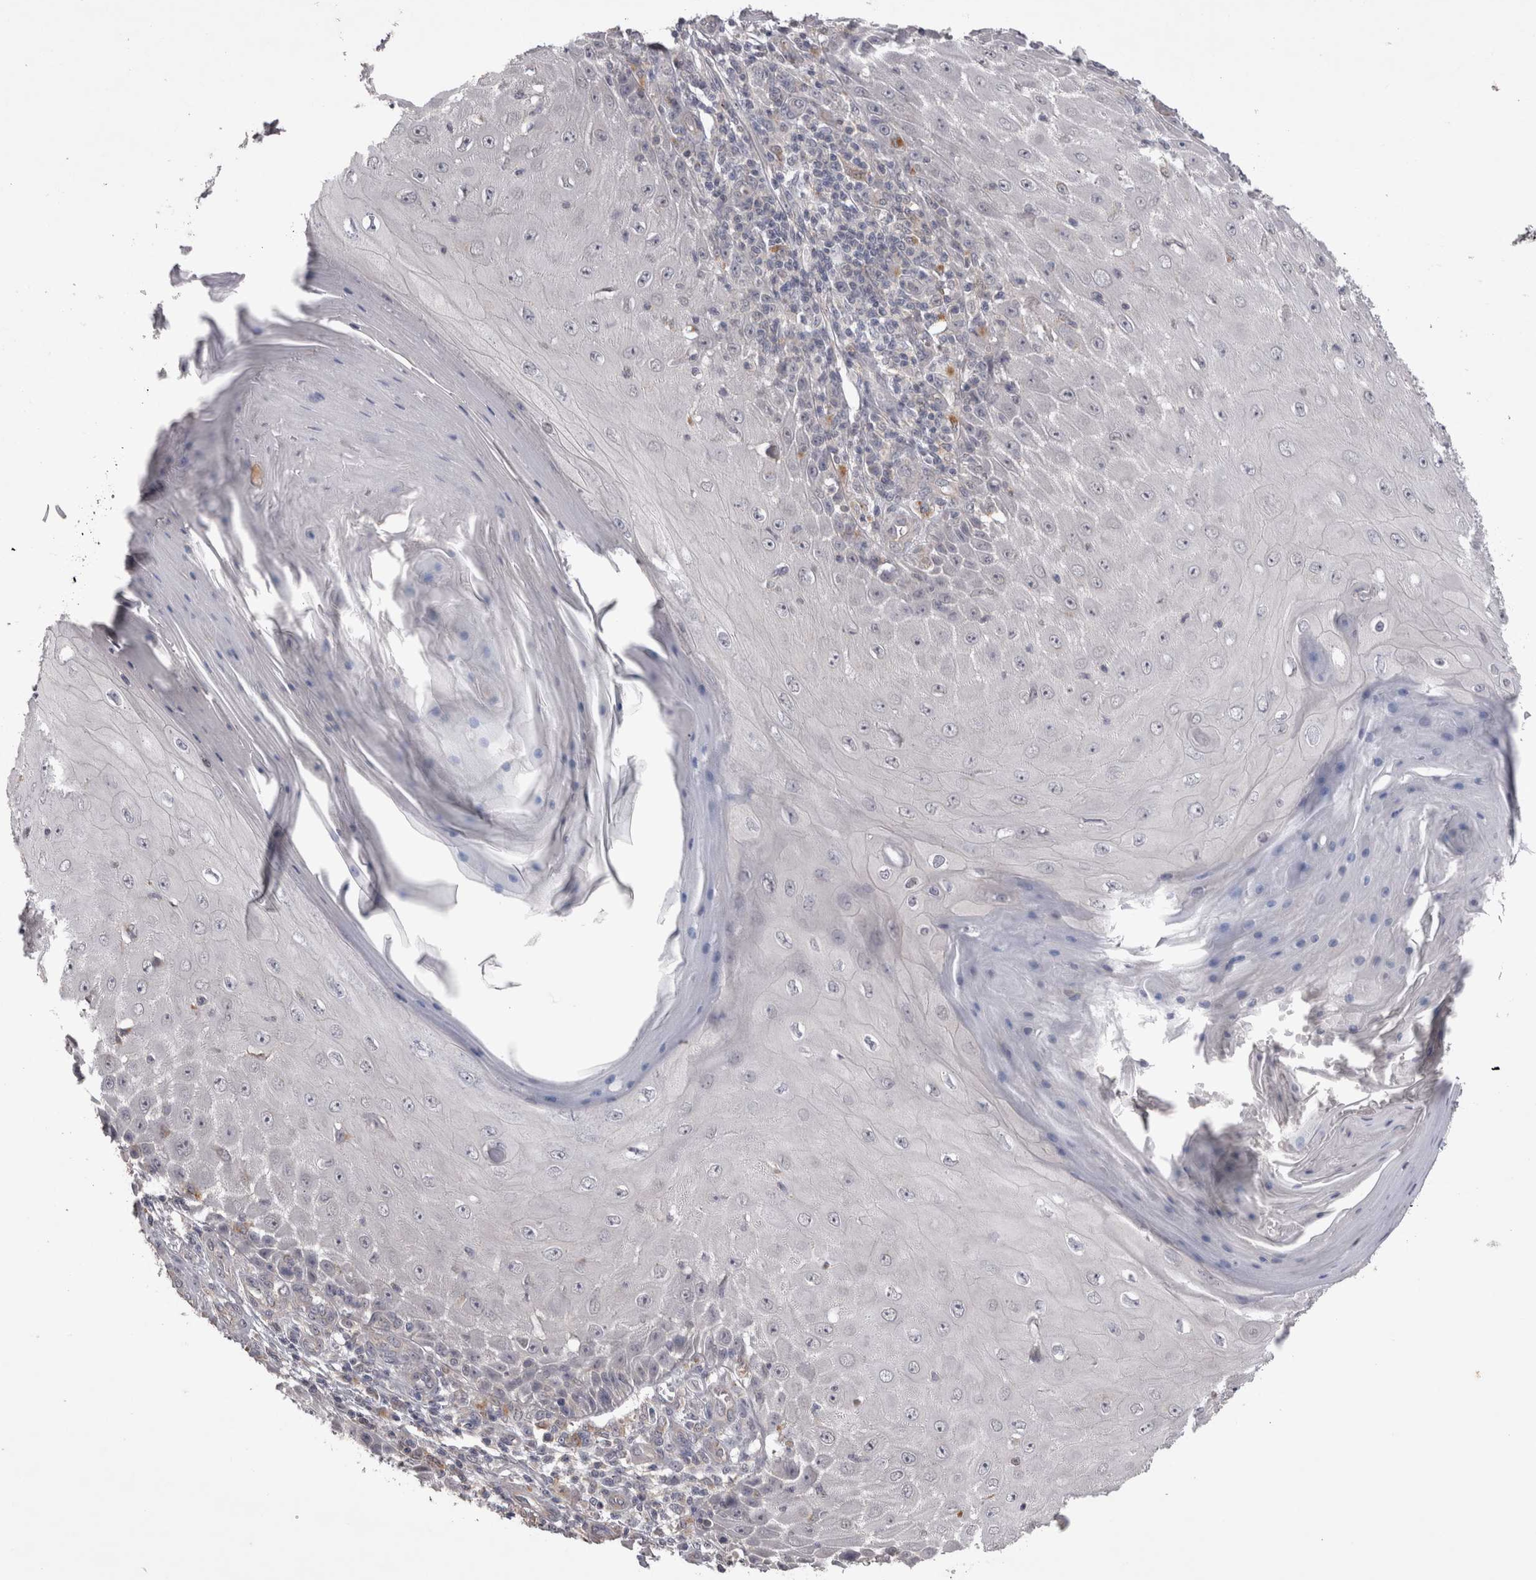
{"staining": {"intensity": "negative", "quantity": "none", "location": "none"}, "tissue": "skin cancer", "cell_type": "Tumor cells", "image_type": "cancer", "snomed": [{"axis": "morphology", "description": "Squamous cell carcinoma, NOS"}, {"axis": "topography", "description": "Skin"}], "caption": "The micrograph exhibits no staining of tumor cells in skin cancer.", "gene": "CTBS", "patient": {"sex": "female", "age": 73}}